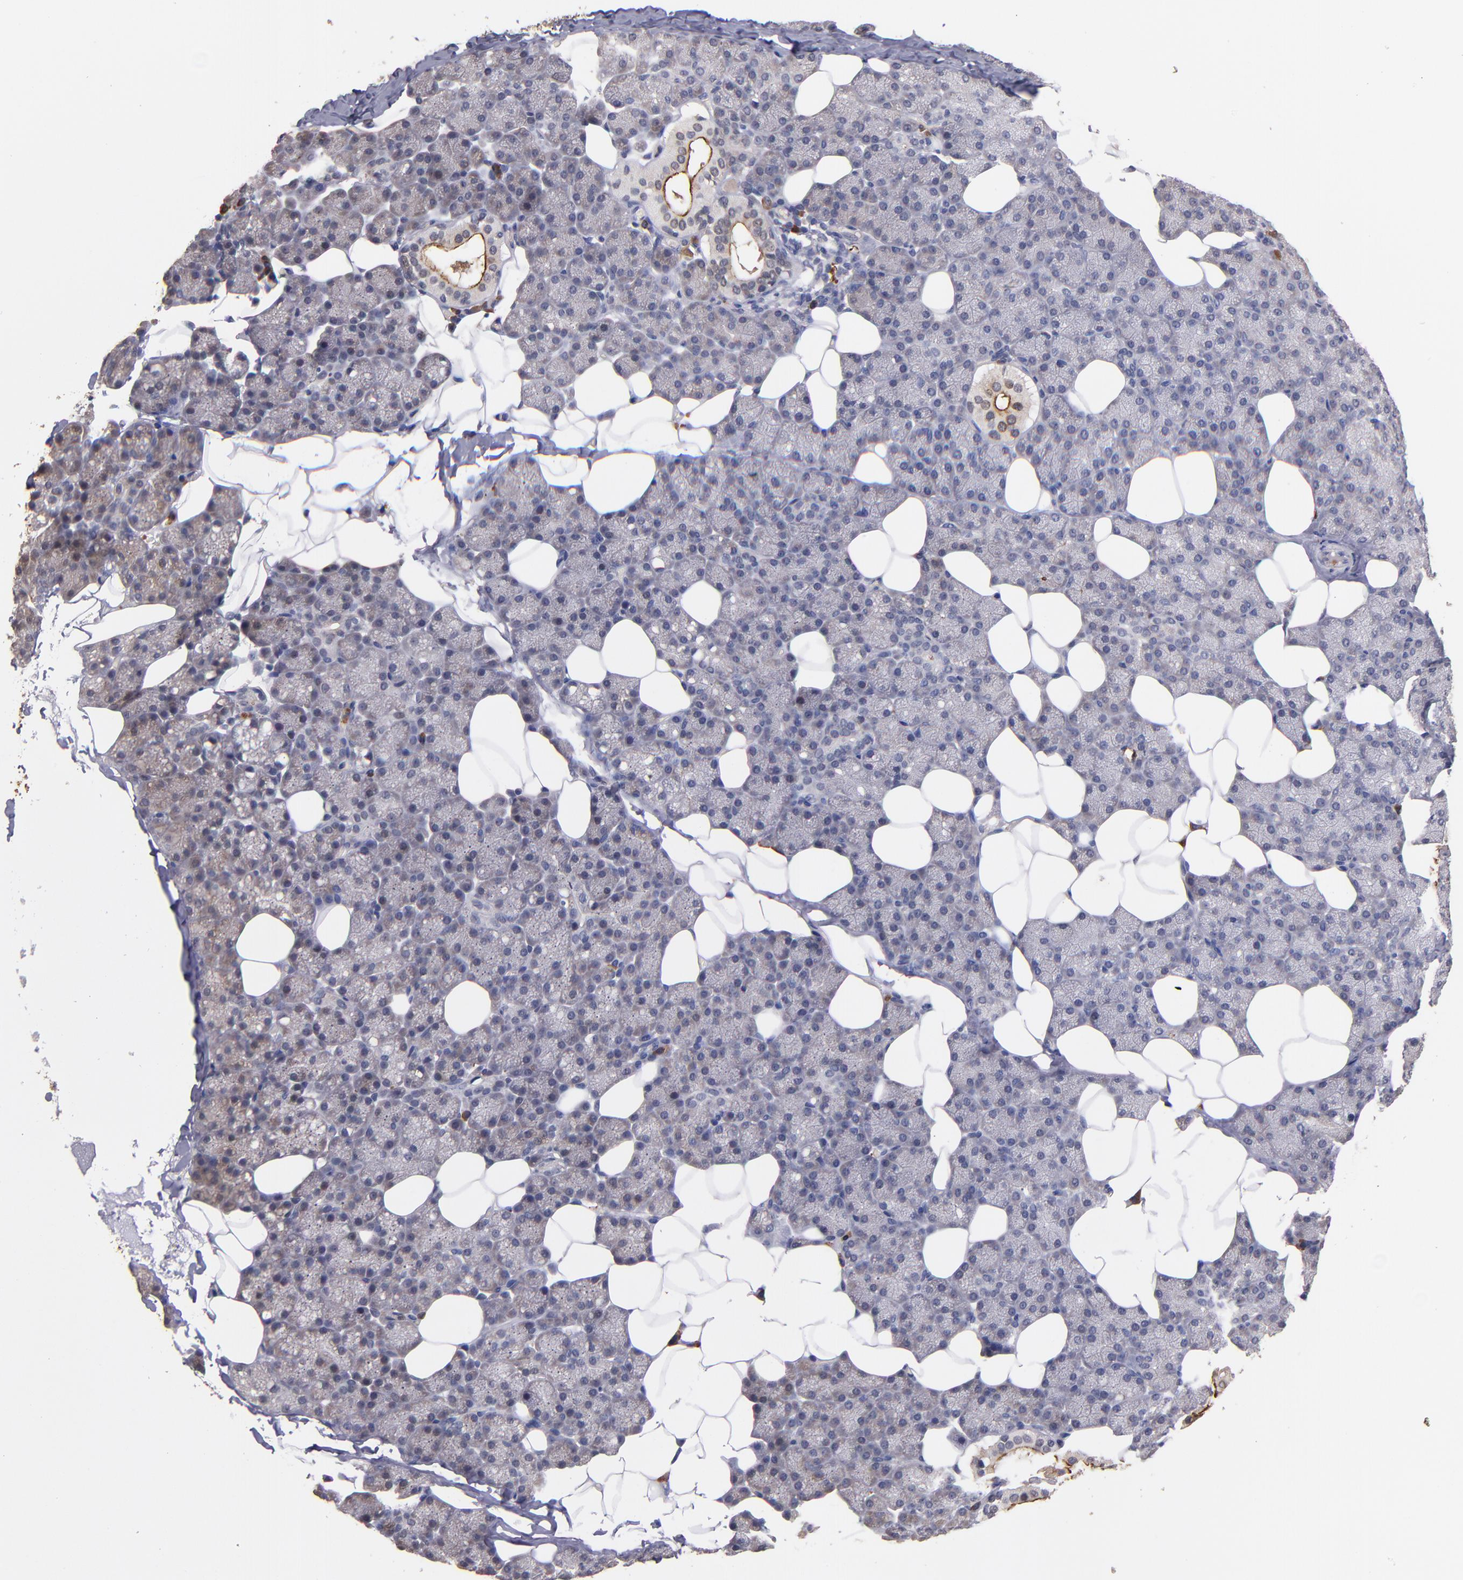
{"staining": {"intensity": "weak", "quantity": "<25%", "location": "cytoplasmic/membranous"}, "tissue": "salivary gland", "cell_type": "Glandular cells", "image_type": "normal", "snomed": [{"axis": "morphology", "description": "Normal tissue, NOS"}, {"axis": "topography", "description": "Lymph node"}, {"axis": "topography", "description": "Salivary gland"}], "caption": "This is an immunohistochemistry histopathology image of unremarkable salivary gland. There is no staining in glandular cells.", "gene": "TTLL12", "patient": {"sex": "male", "age": 8}}